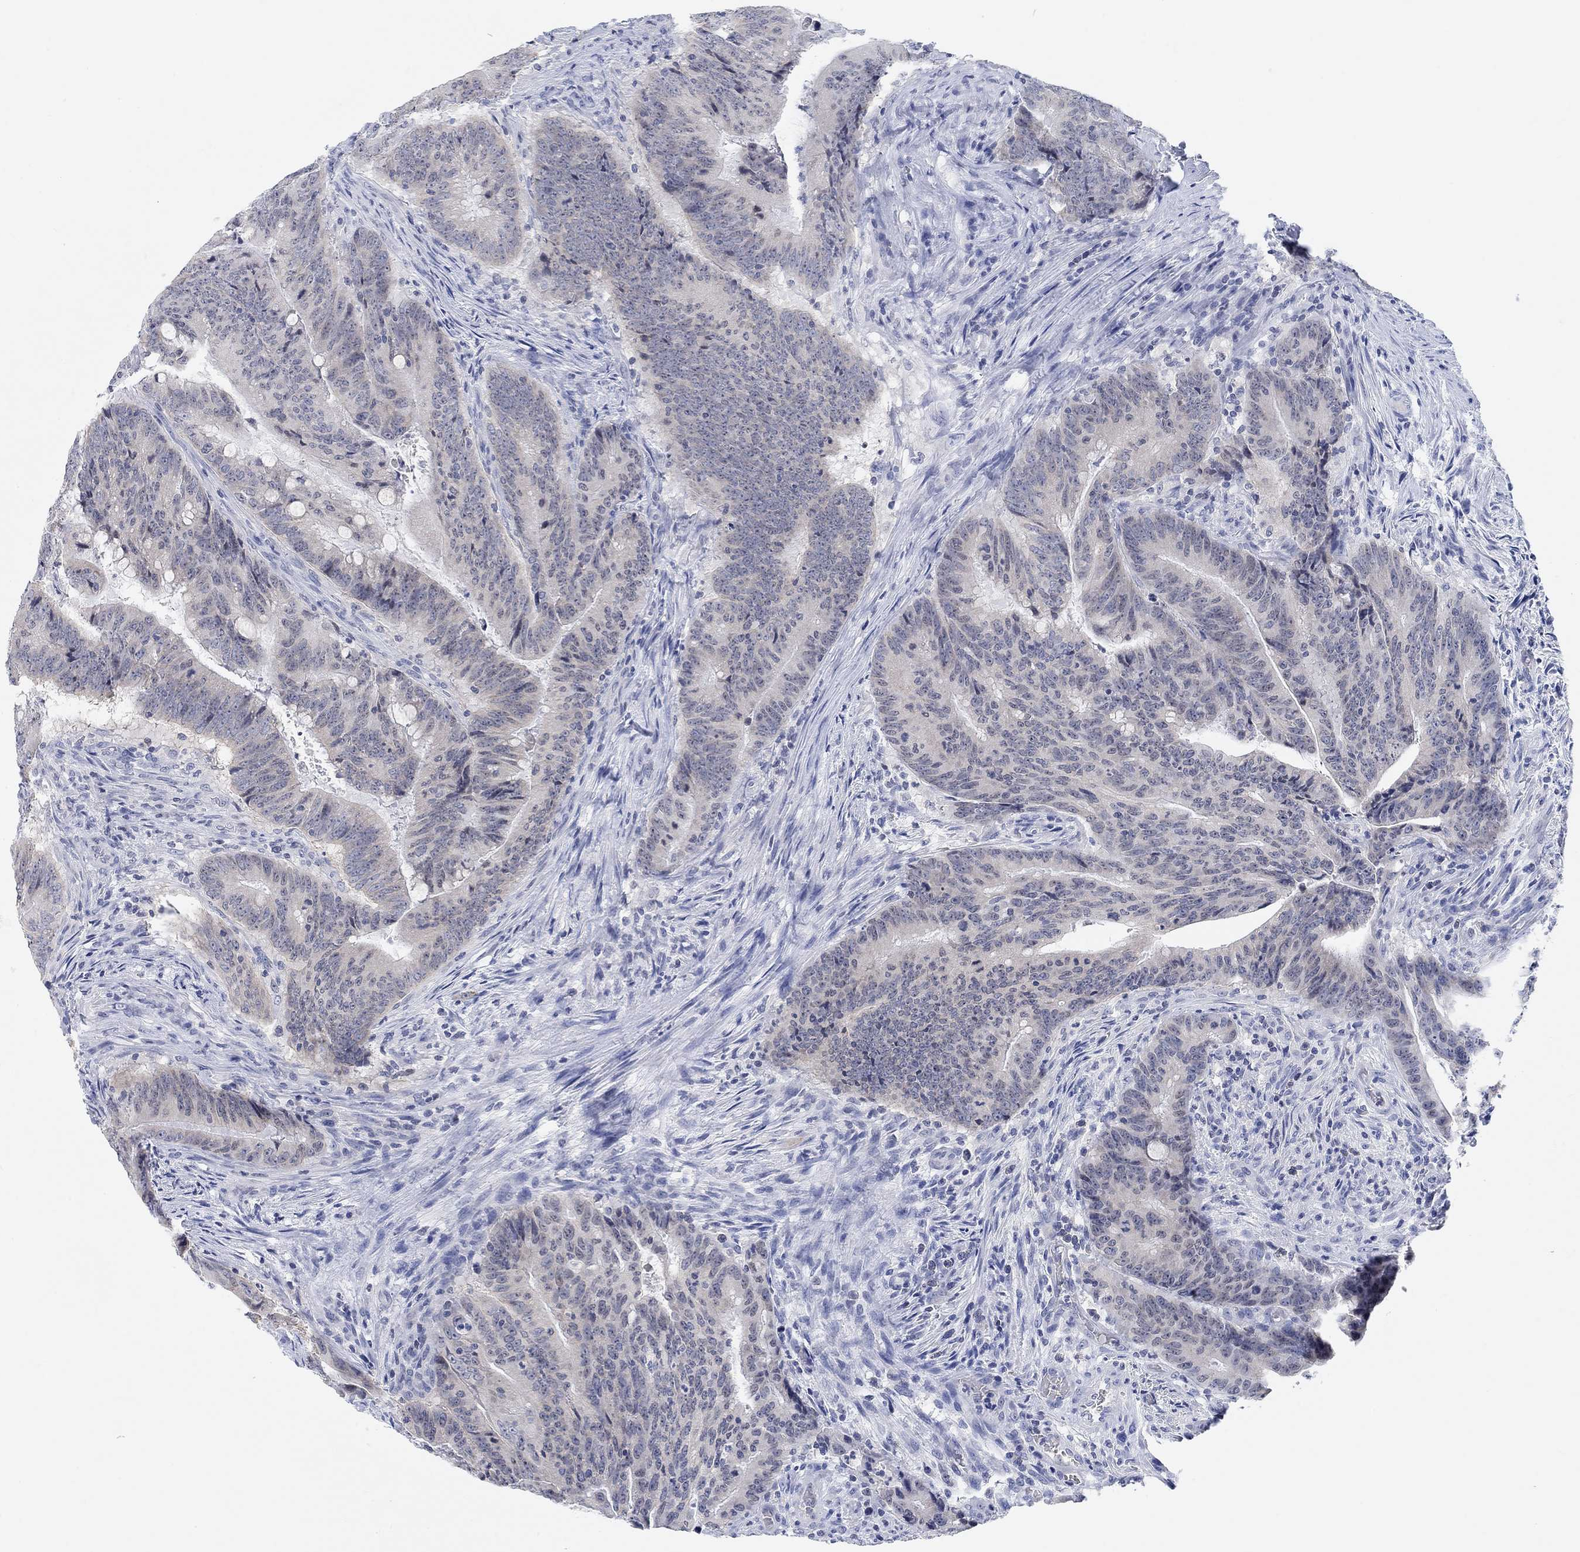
{"staining": {"intensity": "negative", "quantity": "none", "location": "none"}, "tissue": "colorectal cancer", "cell_type": "Tumor cells", "image_type": "cancer", "snomed": [{"axis": "morphology", "description": "Adenocarcinoma, NOS"}, {"axis": "topography", "description": "Colon"}], "caption": "Tumor cells are negative for brown protein staining in adenocarcinoma (colorectal).", "gene": "ATP6V1E2", "patient": {"sex": "female", "age": 87}}